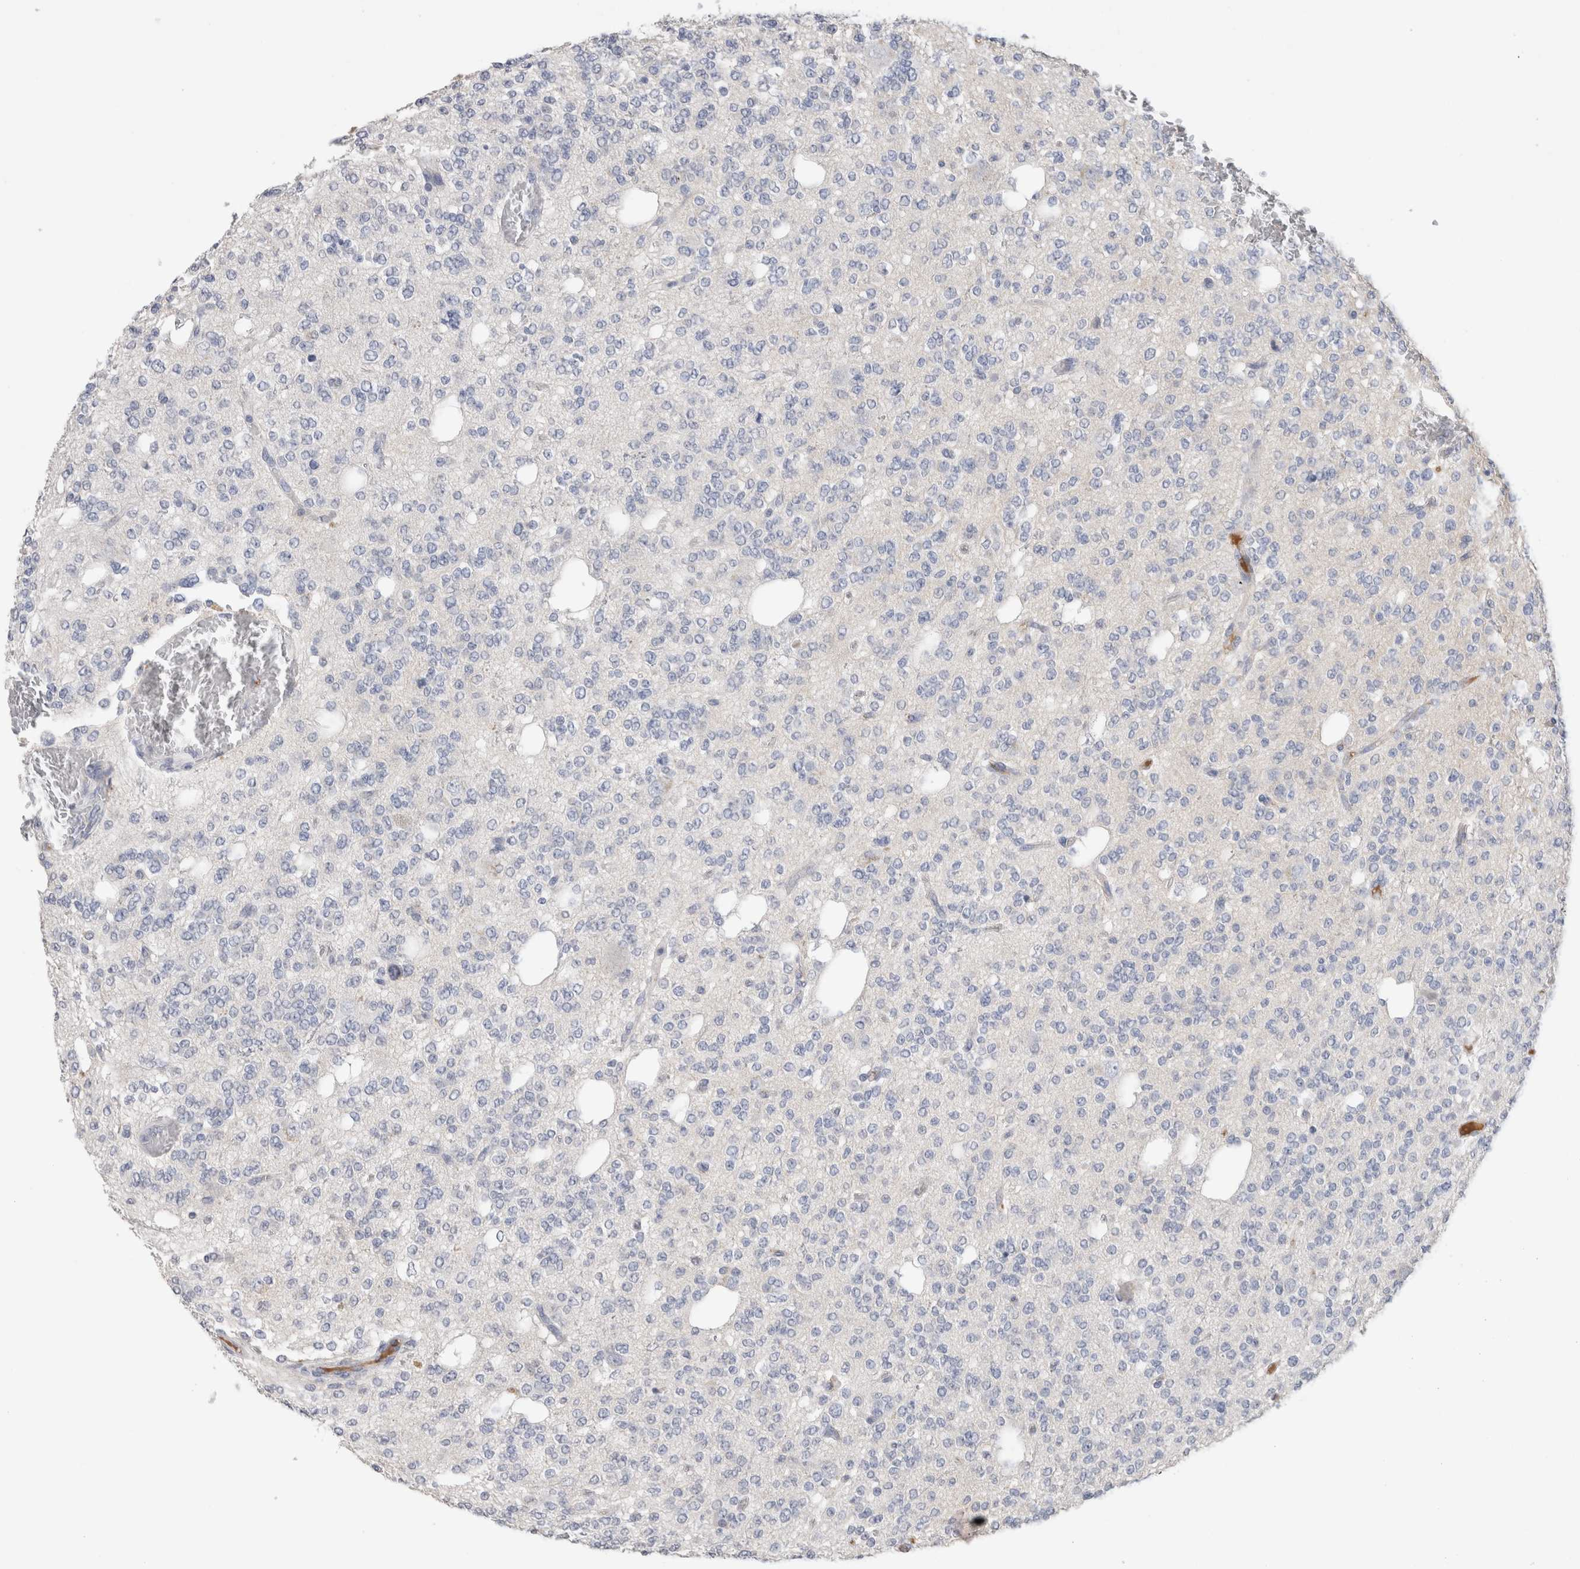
{"staining": {"intensity": "negative", "quantity": "none", "location": "none"}, "tissue": "glioma", "cell_type": "Tumor cells", "image_type": "cancer", "snomed": [{"axis": "morphology", "description": "Glioma, malignant, Low grade"}, {"axis": "topography", "description": "Brain"}], "caption": "A photomicrograph of glioma stained for a protein demonstrates no brown staining in tumor cells. (DAB IHC visualized using brightfield microscopy, high magnification).", "gene": "SCGB1A1", "patient": {"sex": "male", "age": 38}}